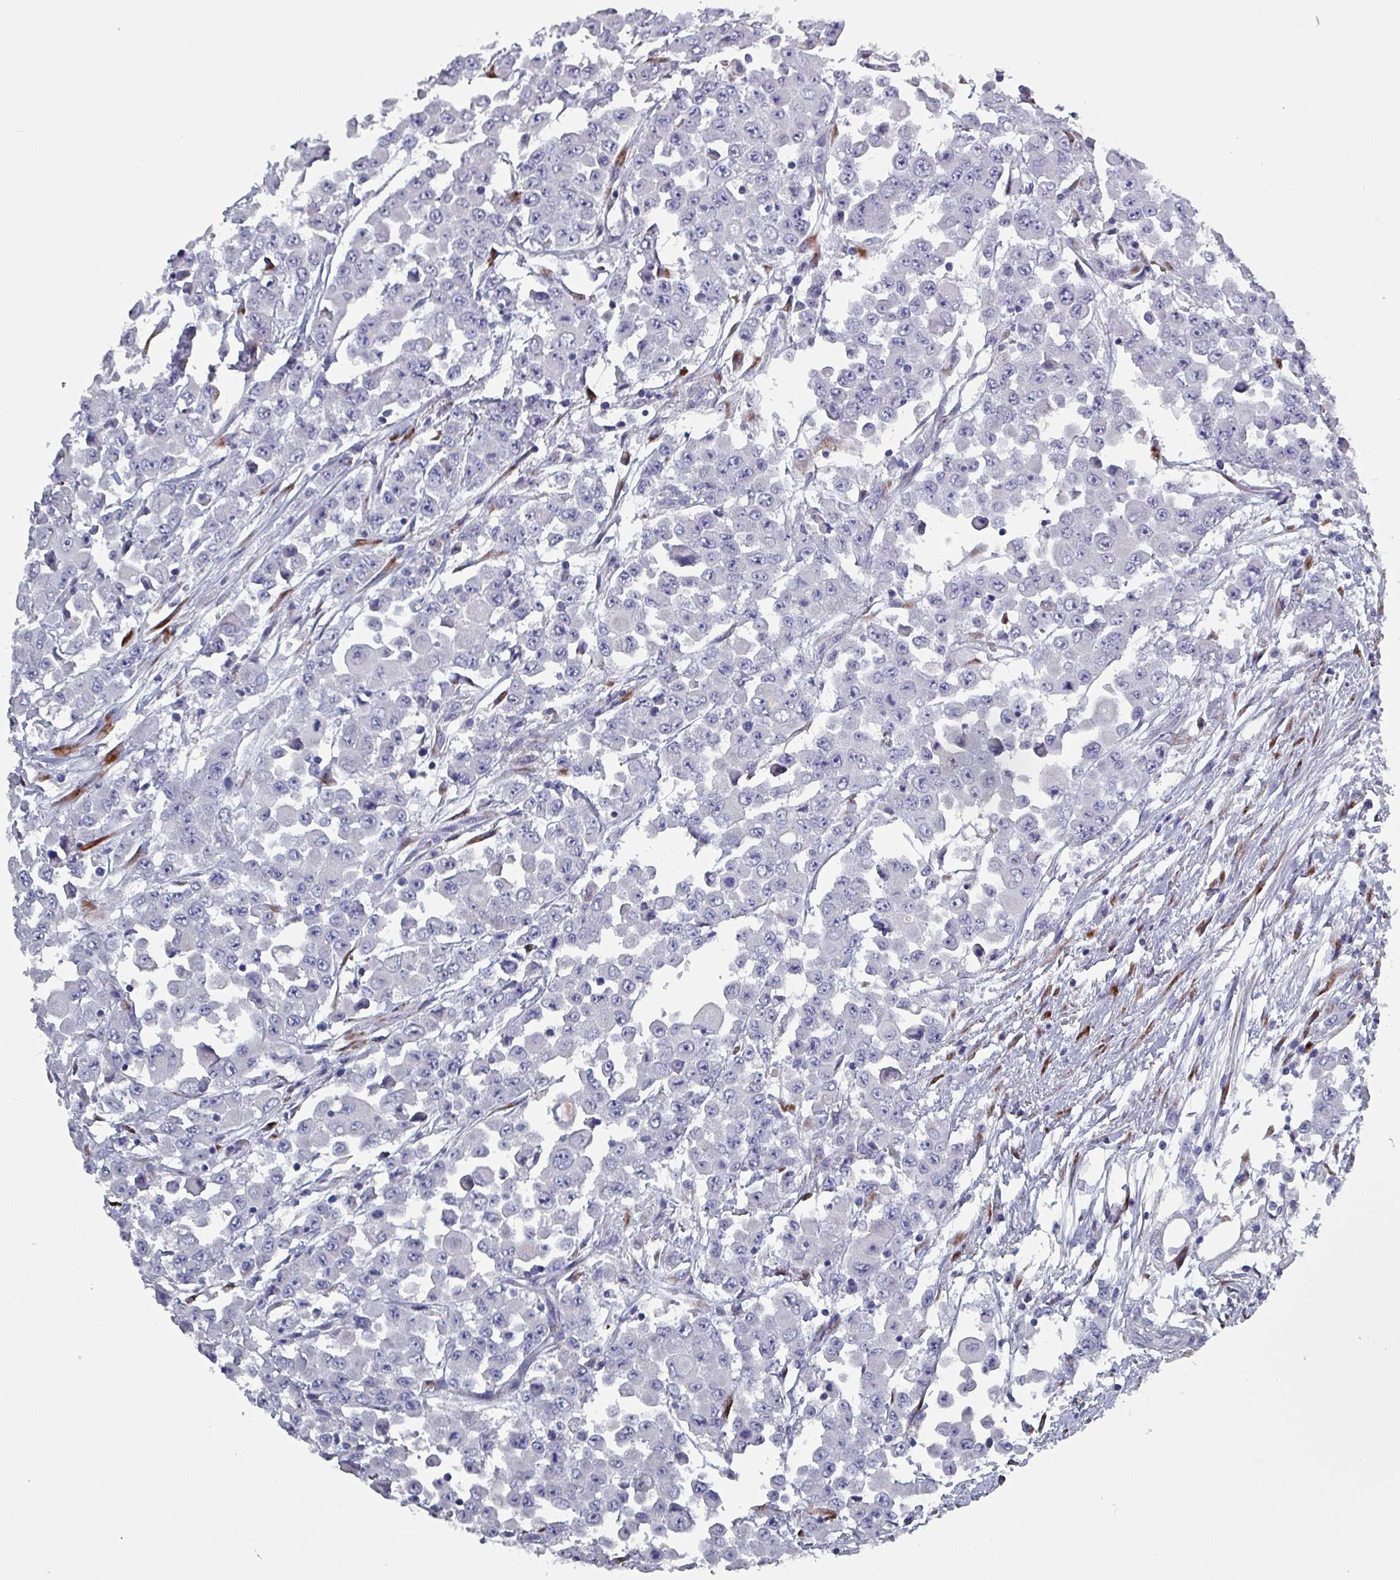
{"staining": {"intensity": "negative", "quantity": "none", "location": "none"}, "tissue": "colorectal cancer", "cell_type": "Tumor cells", "image_type": "cancer", "snomed": [{"axis": "morphology", "description": "Adenocarcinoma, NOS"}, {"axis": "topography", "description": "Colon"}], "caption": "Tumor cells show no significant staining in adenocarcinoma (colorectal).", "gene": "DRD5", "patient": {"sex": "male", "age": 51}}